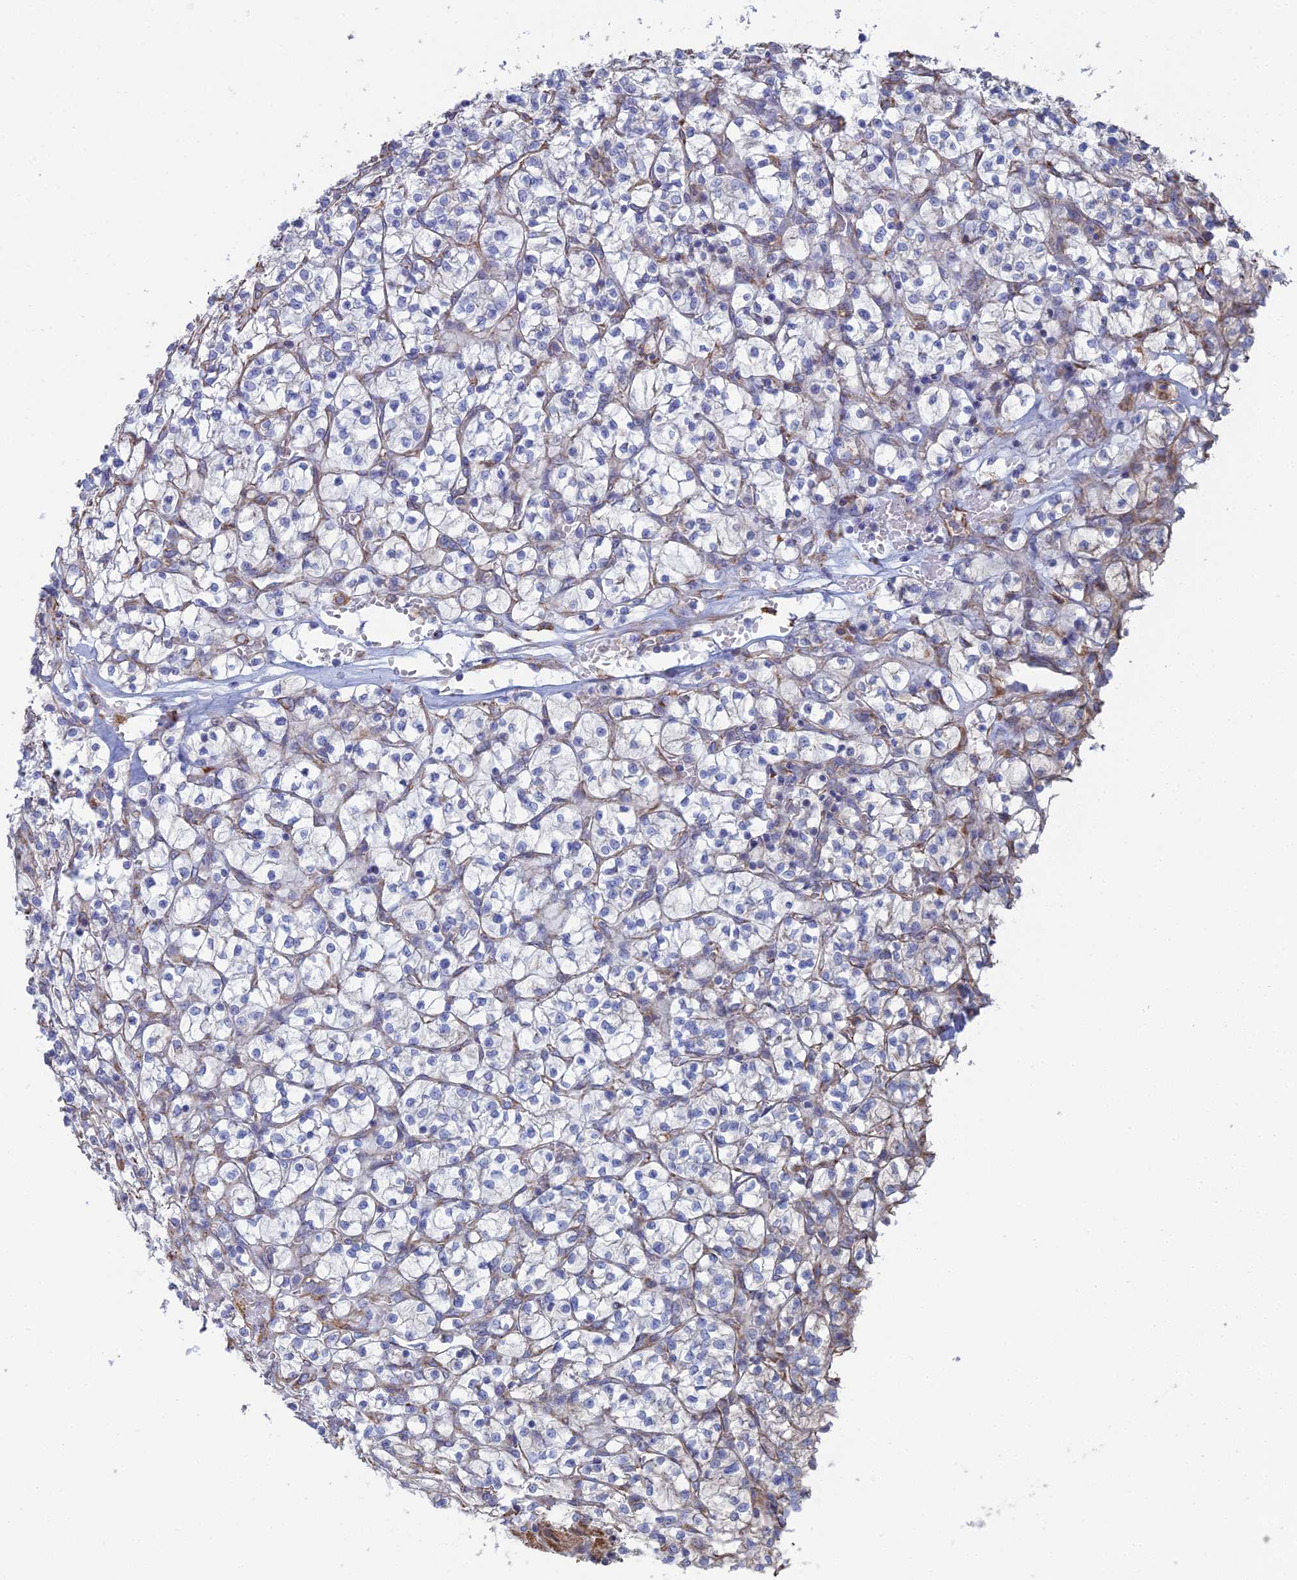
{"staining": {"intensity": "negative", "quantity": "none", "location": "none"}, "tissue": "renal cancer", "cell_type": "Tumor cells", "image_type": "cancer", "snomed": [{"axis": "morphology", "description": "Adenocarcinoma, NOS"}, {"axis": "topography", "description": "Kidney"}], "caption": "Immunohistochemistry of human renal cancer shows no staining in tumor cells.", "gene": "CLVS2", "patient": {"sex": "female", "age": 64}}